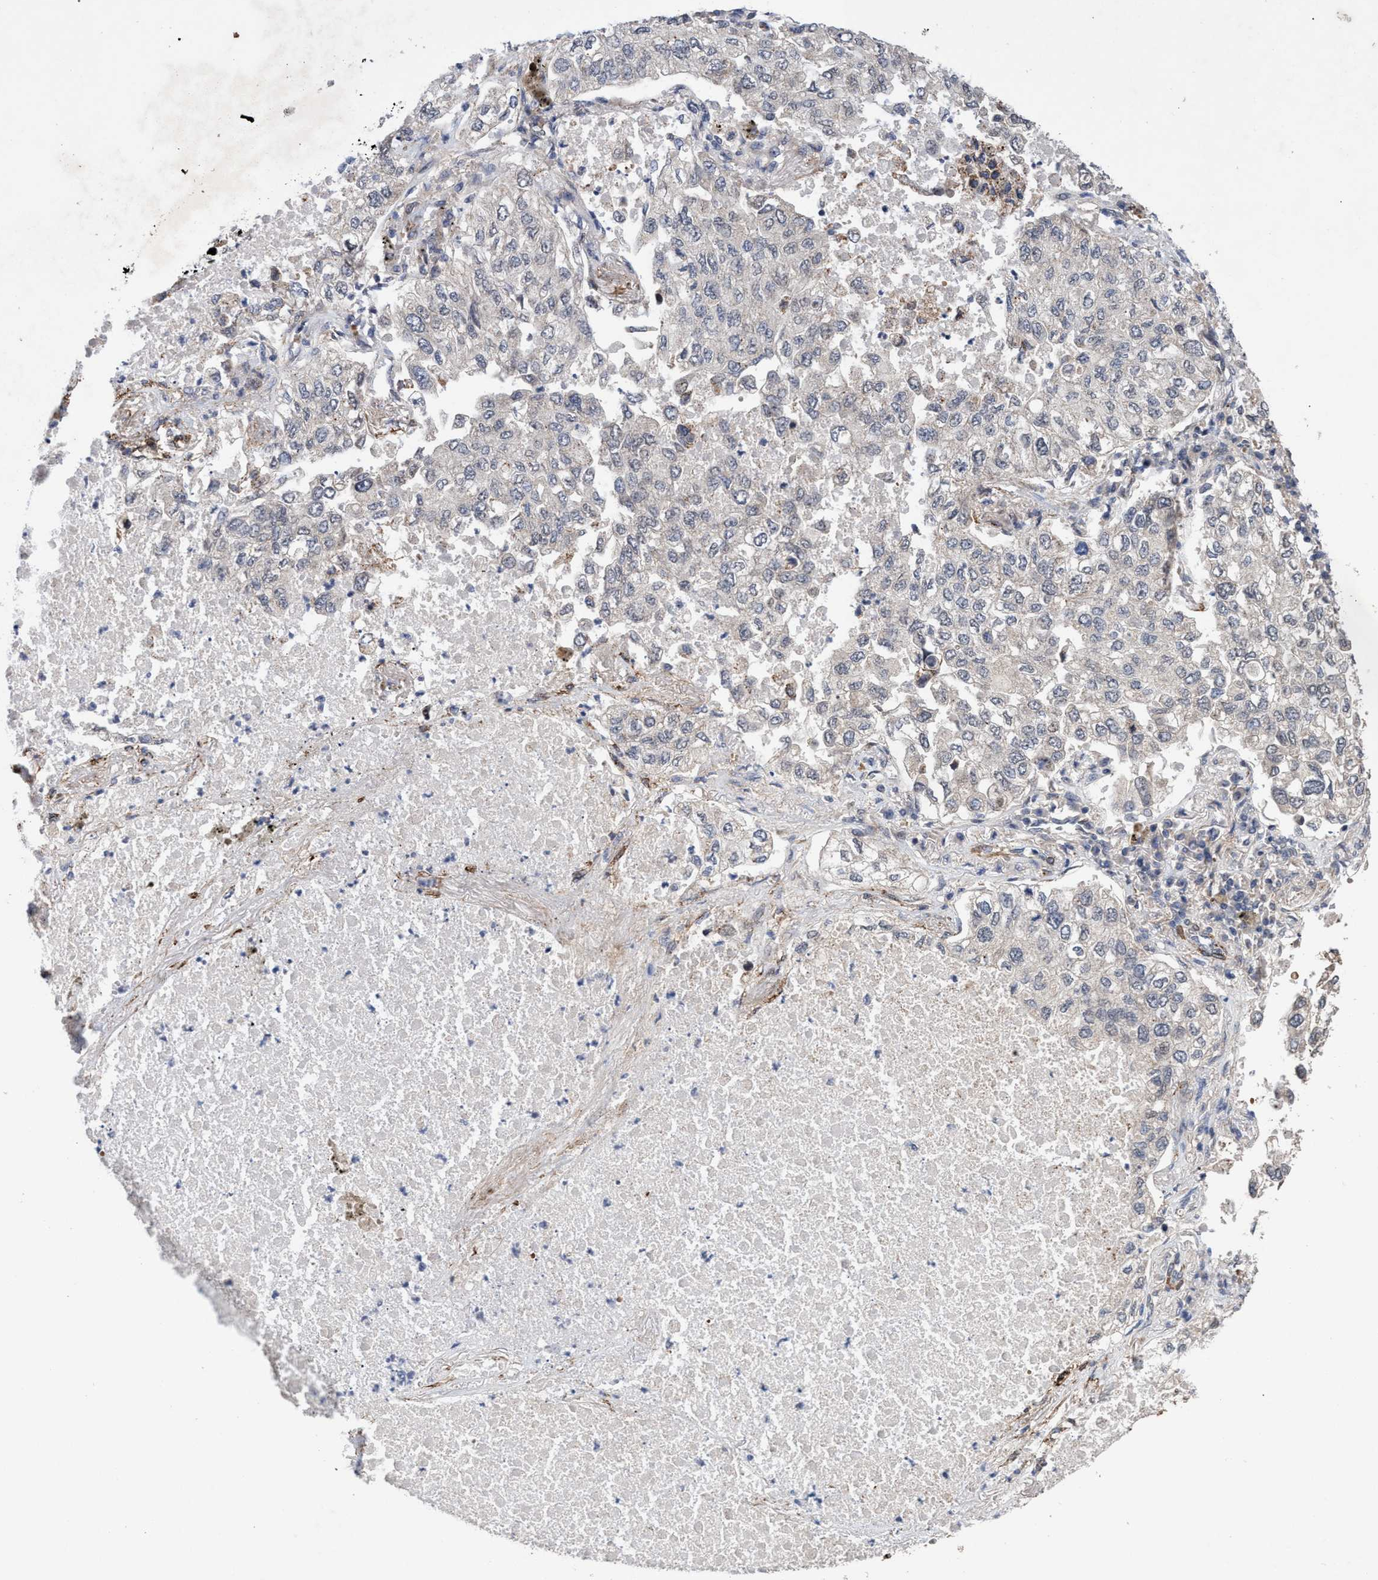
{"staining": {"intensity": "negative", "quantity": "none", "location": "none"}, "tissue": "lung cancer", "cell_type": "Tumor cells", "image_type": "cancer", "snomed": [{"axis": "morphology", "description": "Inflammation, NOS"}, {"axis": "morphology", "description": "Adenocarcinoma, NOS"}, {"axis": "topography", "description": "Lung"}], "caption": "This is an immunohistochemistry micrograph of human lung cancer (adenocarcinoma). There is no staining in tumor cells.", "gene": "ZNF750", "patient": {"sex": "male", "age": 63}}